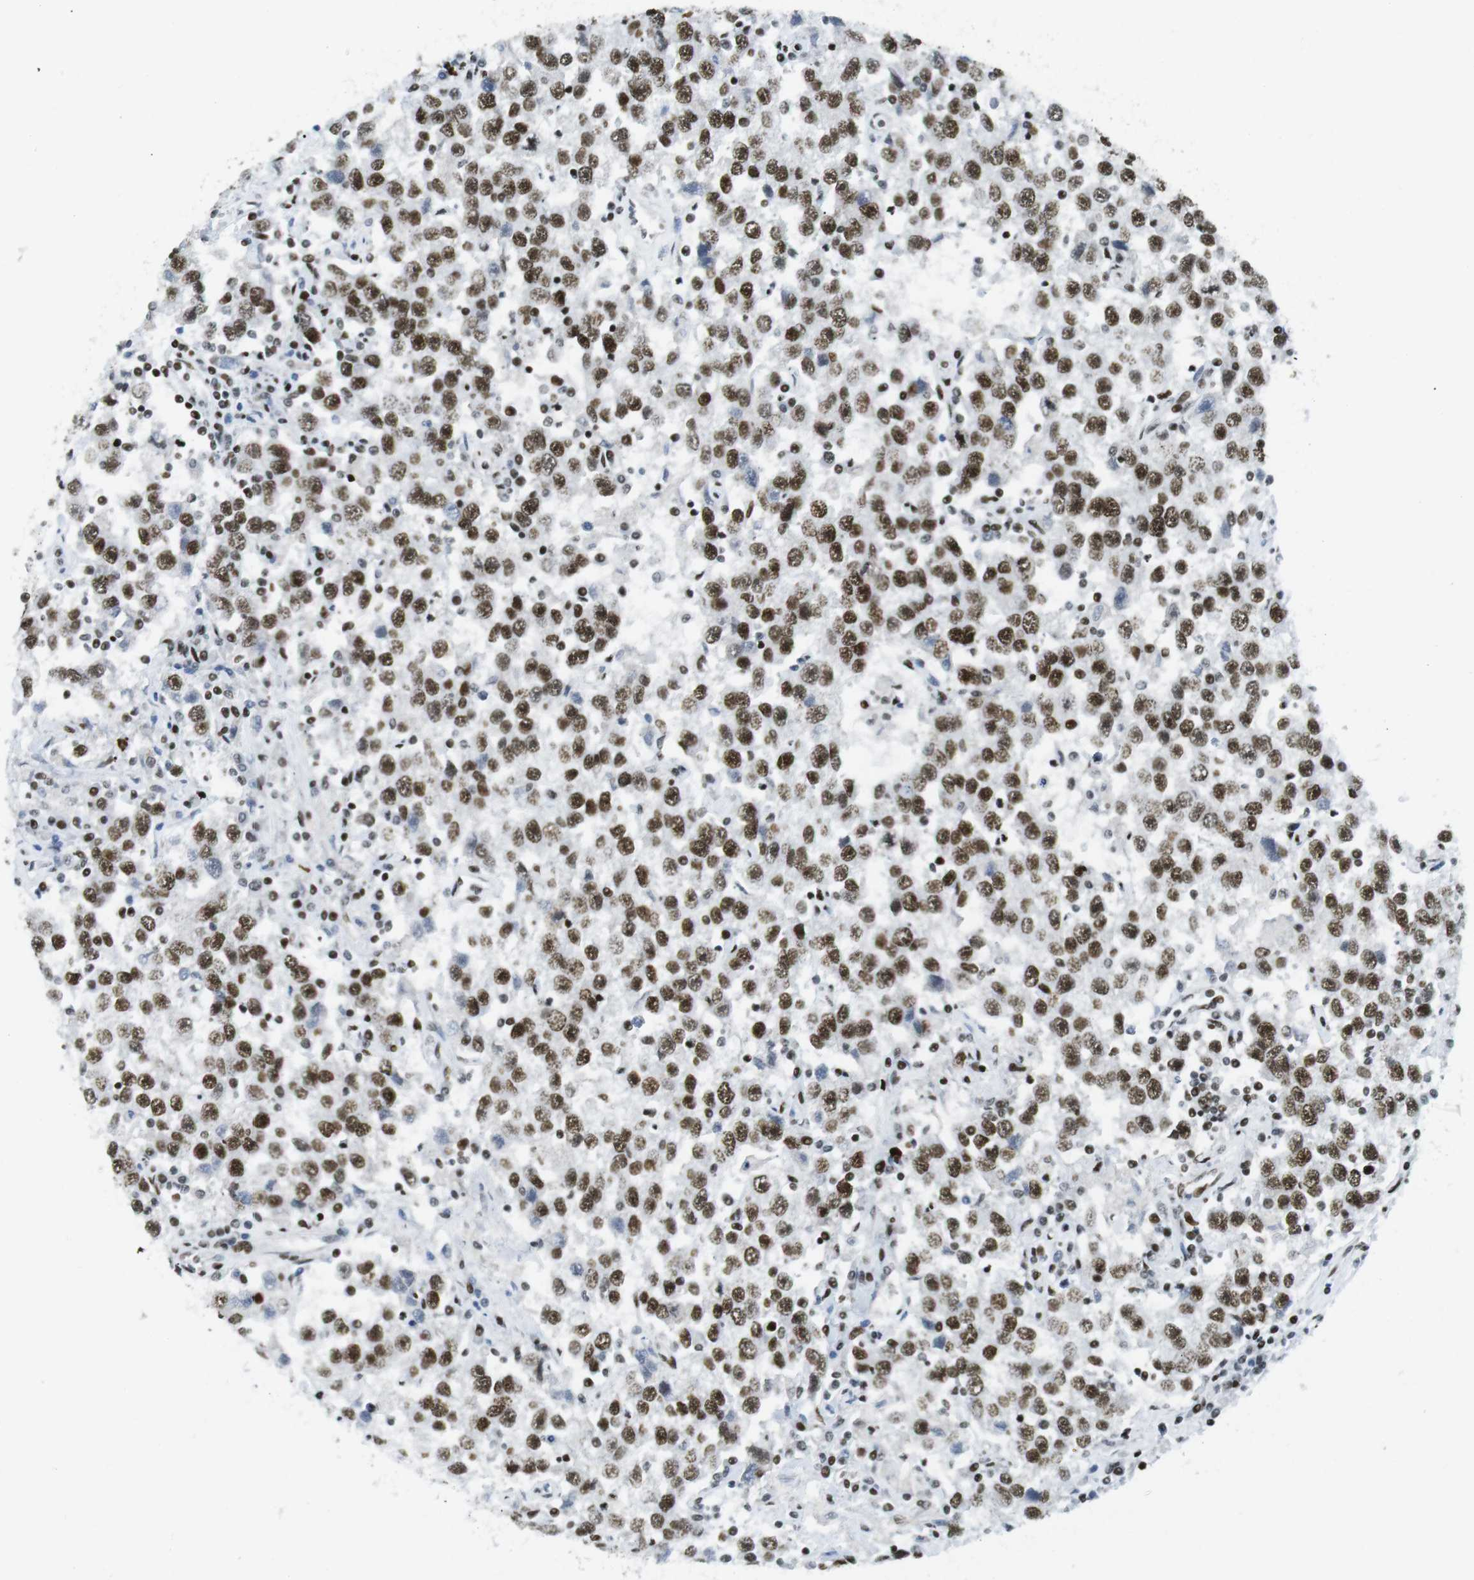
{"staining": {"intensity": "moderate", "quantity": ">75%", "location": "nuclear"}, "tissue": "testis cancer", "cell_type": "Tumor cells", "image_type": "cancer", "snomed": [{"axis": "morphology", "description": "Seminoma, NOS"}, {"axis": "topography", "description": "Testis"}], "caption": "Testis cancer (seminoma) stained with immunohistochemistry demonstrates moderate nuclear expression in approximately >75% of tumor cells. (IHC, brightfield microscopy, high magnification).", "gene": "ARID1A", "patient": {"sex": "male", "age": 41}}